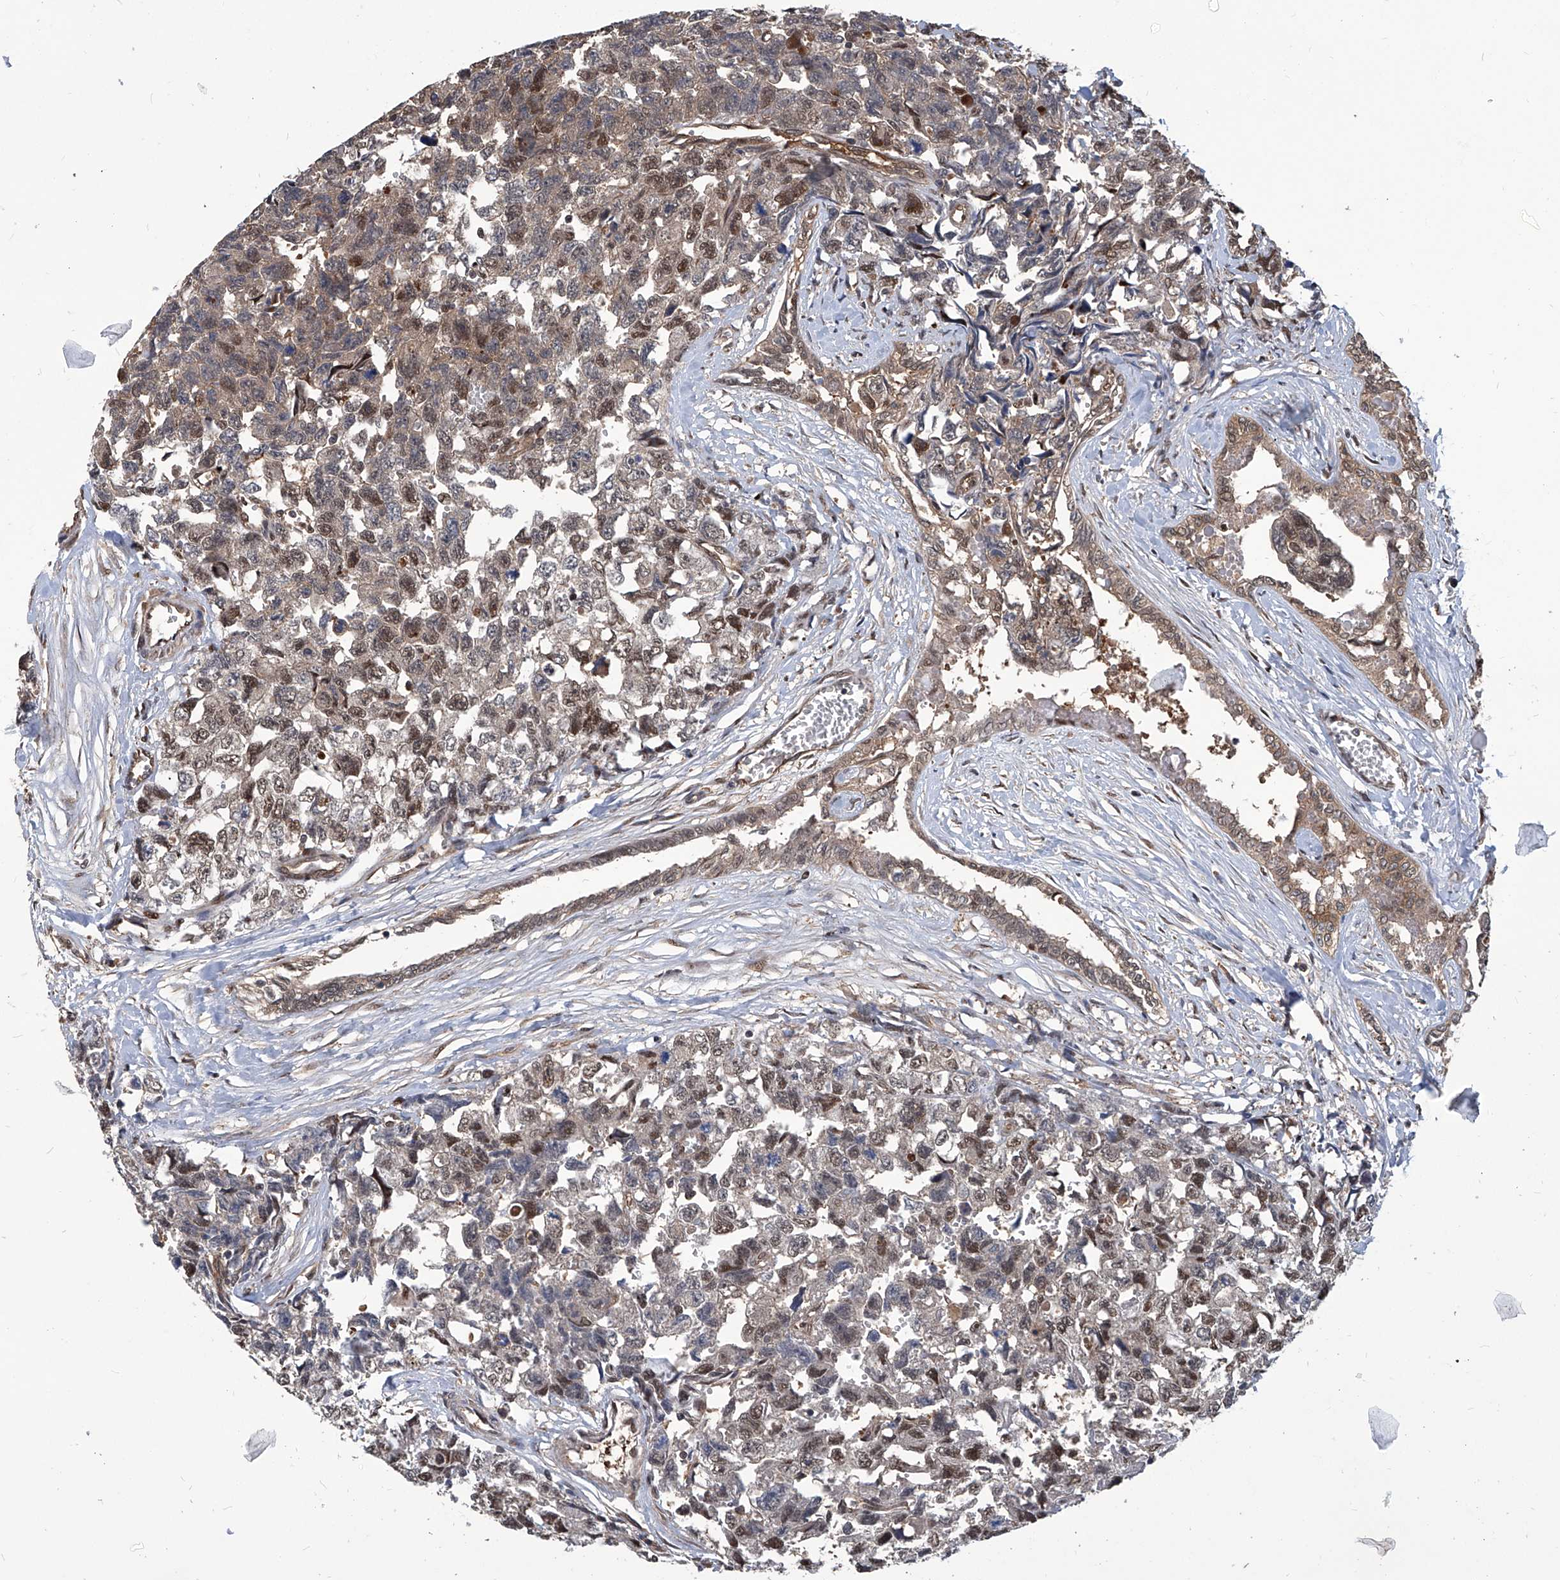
{"staining": {"intensity": "moderate", "quantity": "25%-75%", "location": "nuclear"}, "tissue": "testis cancer", "cell_type": "Tumor cells", "image_type": "cancer", "snomed": [{"axis": "morphology", "description": "Carcinoma, Embryonal, NOS"}, {"axis": "topography", "description": "Testis"}], "caption": "The photomicrograph displays staining of embryonal carcinoma (testis), revealing moderate nuclear protein staining (brown color) within tumor cells.", "gene": "PSMB1", "patient": {"sex": "male", "age": 31}}